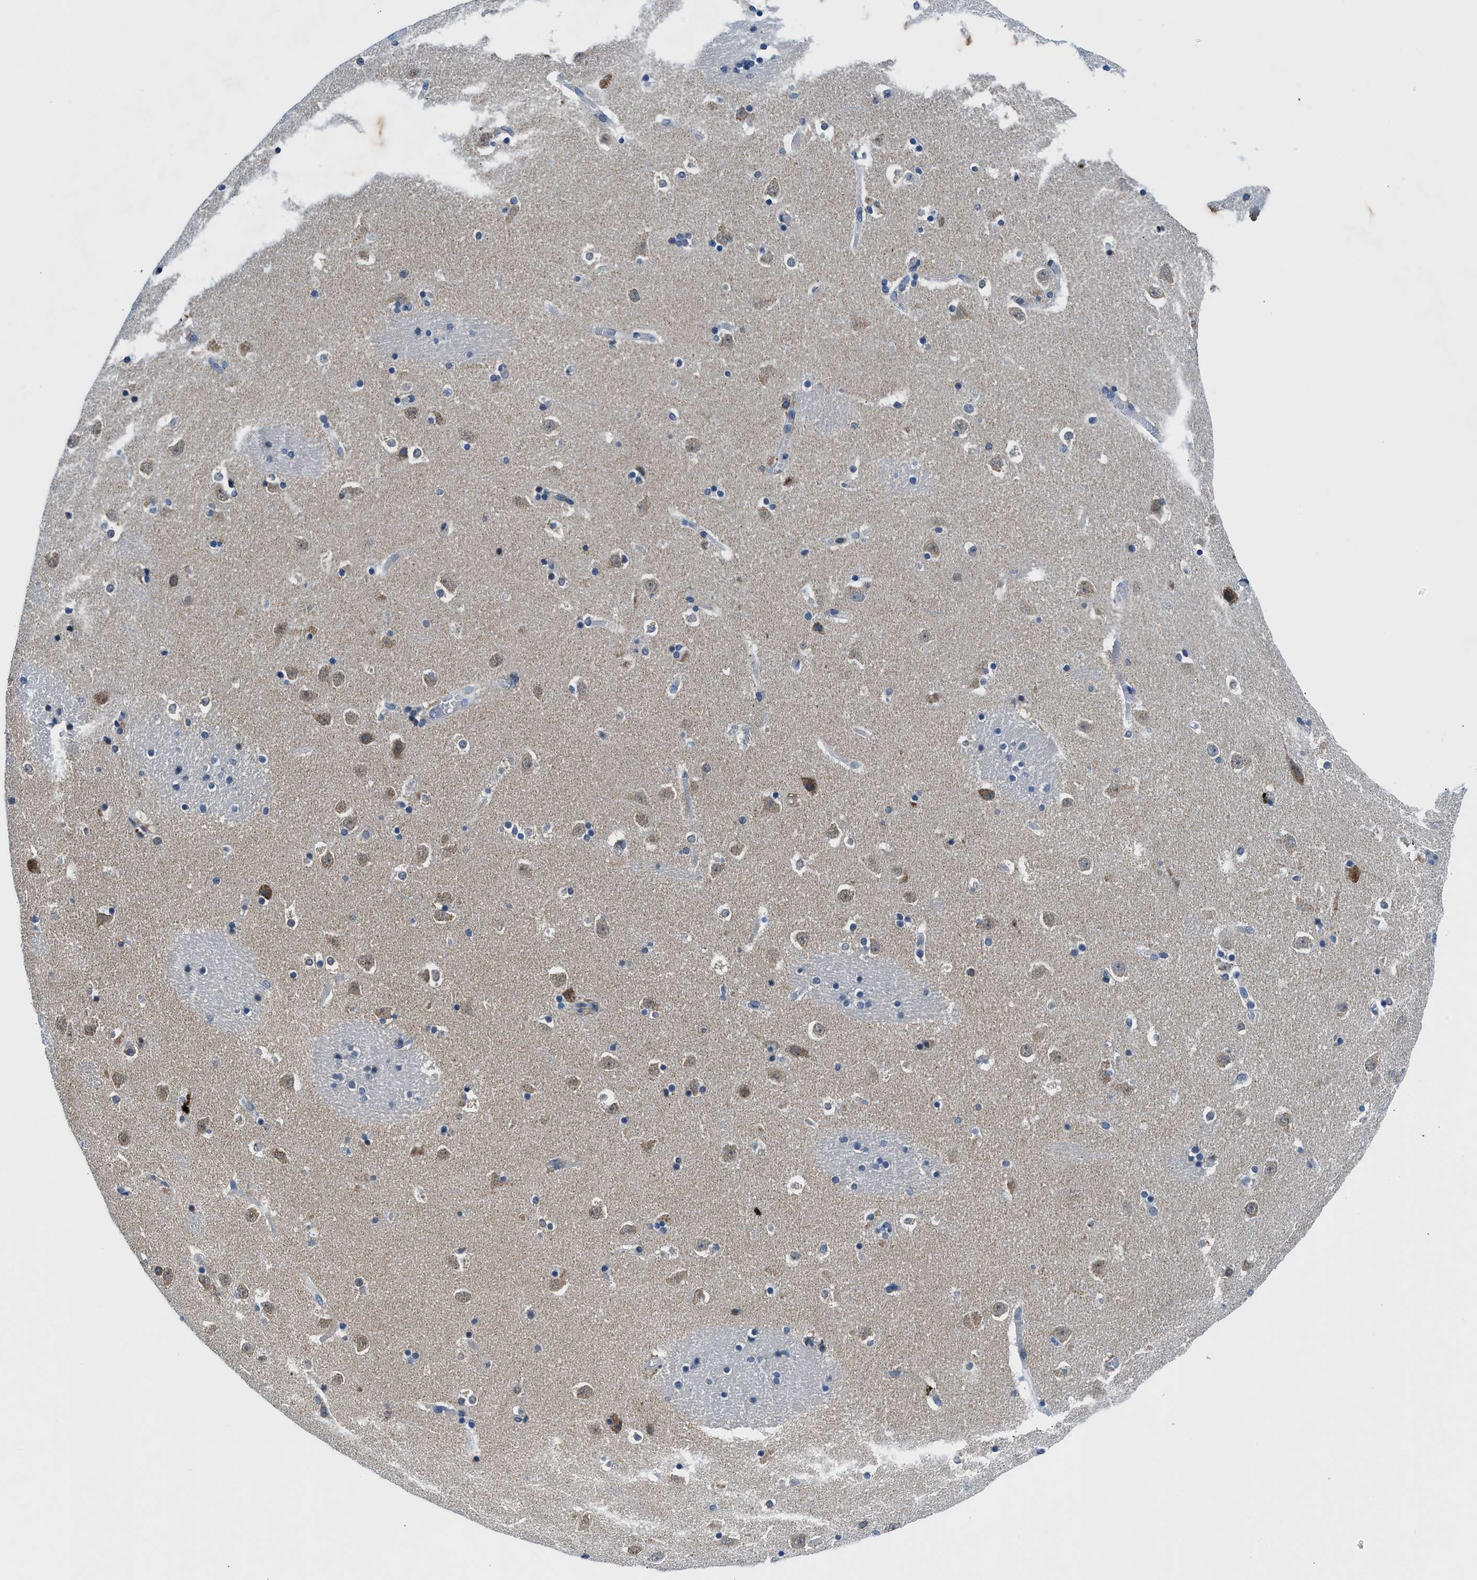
{"staining": {"intensity": "negative", "quantity": "none", "location": "none"}, "tissue": "caudate", "cell_type": "Glial cells", "image_type": "normal", "snomed": [{"axis": "morphology", "description": "Normal tissue, NOS"}, {"axis": "topography", "description": "Lateral ventricle wall"}], "caption": "Glial cells show no significant staining in normal caudate. Nuclei are stained in blue.", "gene": "PAFAH2", "patient": {"sex": "male", "age": 45}}